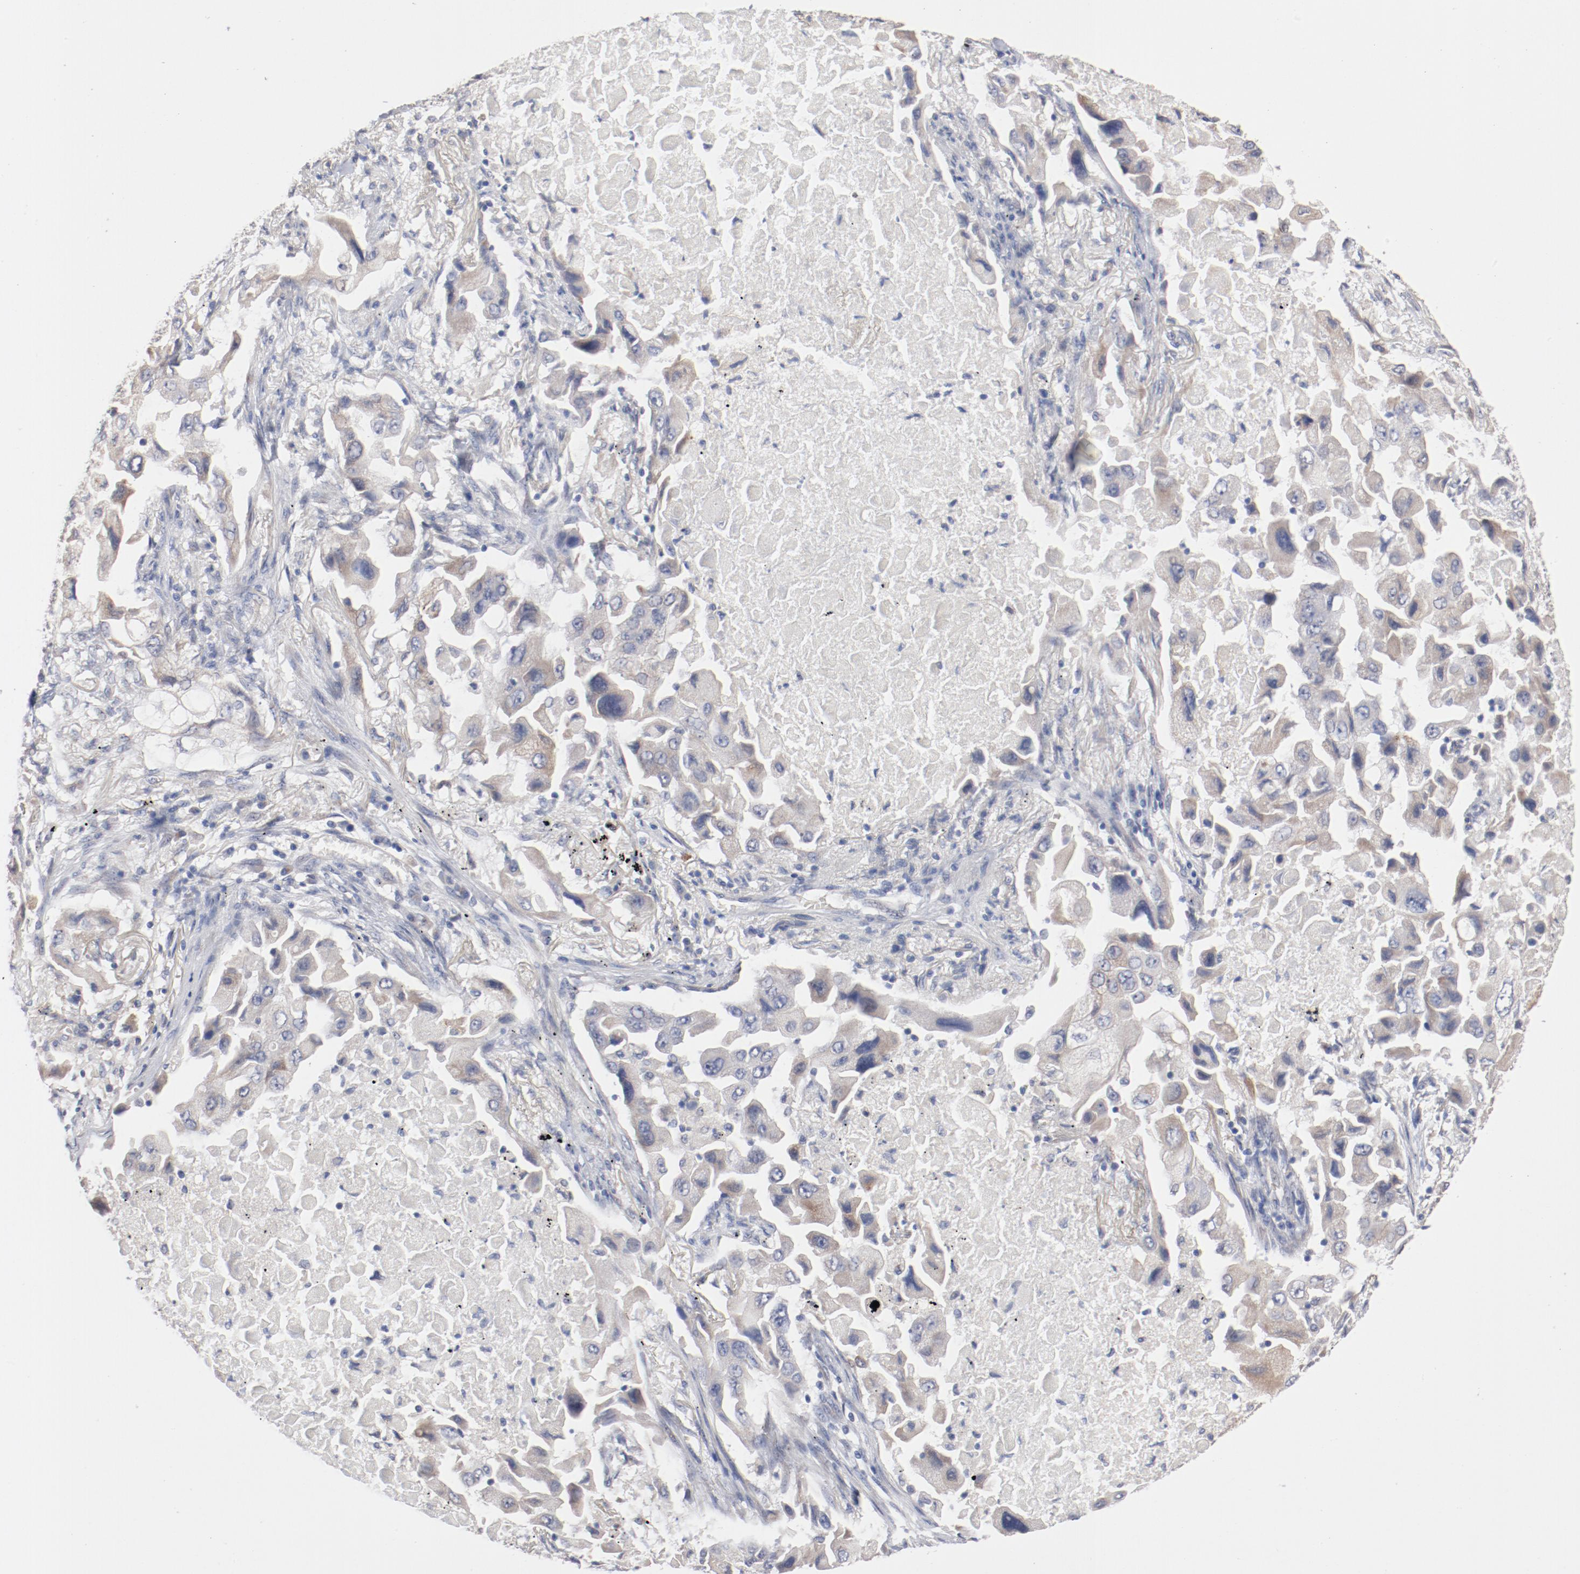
{"staining": {"intensity": "negative", "quantity": "none", "location": "none"}, "tissue": "lung cancer", "cell_type": "Tumor cells", "image_type": "cancer", "snomed": [{"axis": "morphology", "description": "Adenocarcinoma, NOS"}, {"axis": "topography", "description": "Lung"}], "caption": "Tumor cells are negative for protein expression in human lung cancer.", "gene": "AK7", "patient": {"sex": "female", "age": 65}}